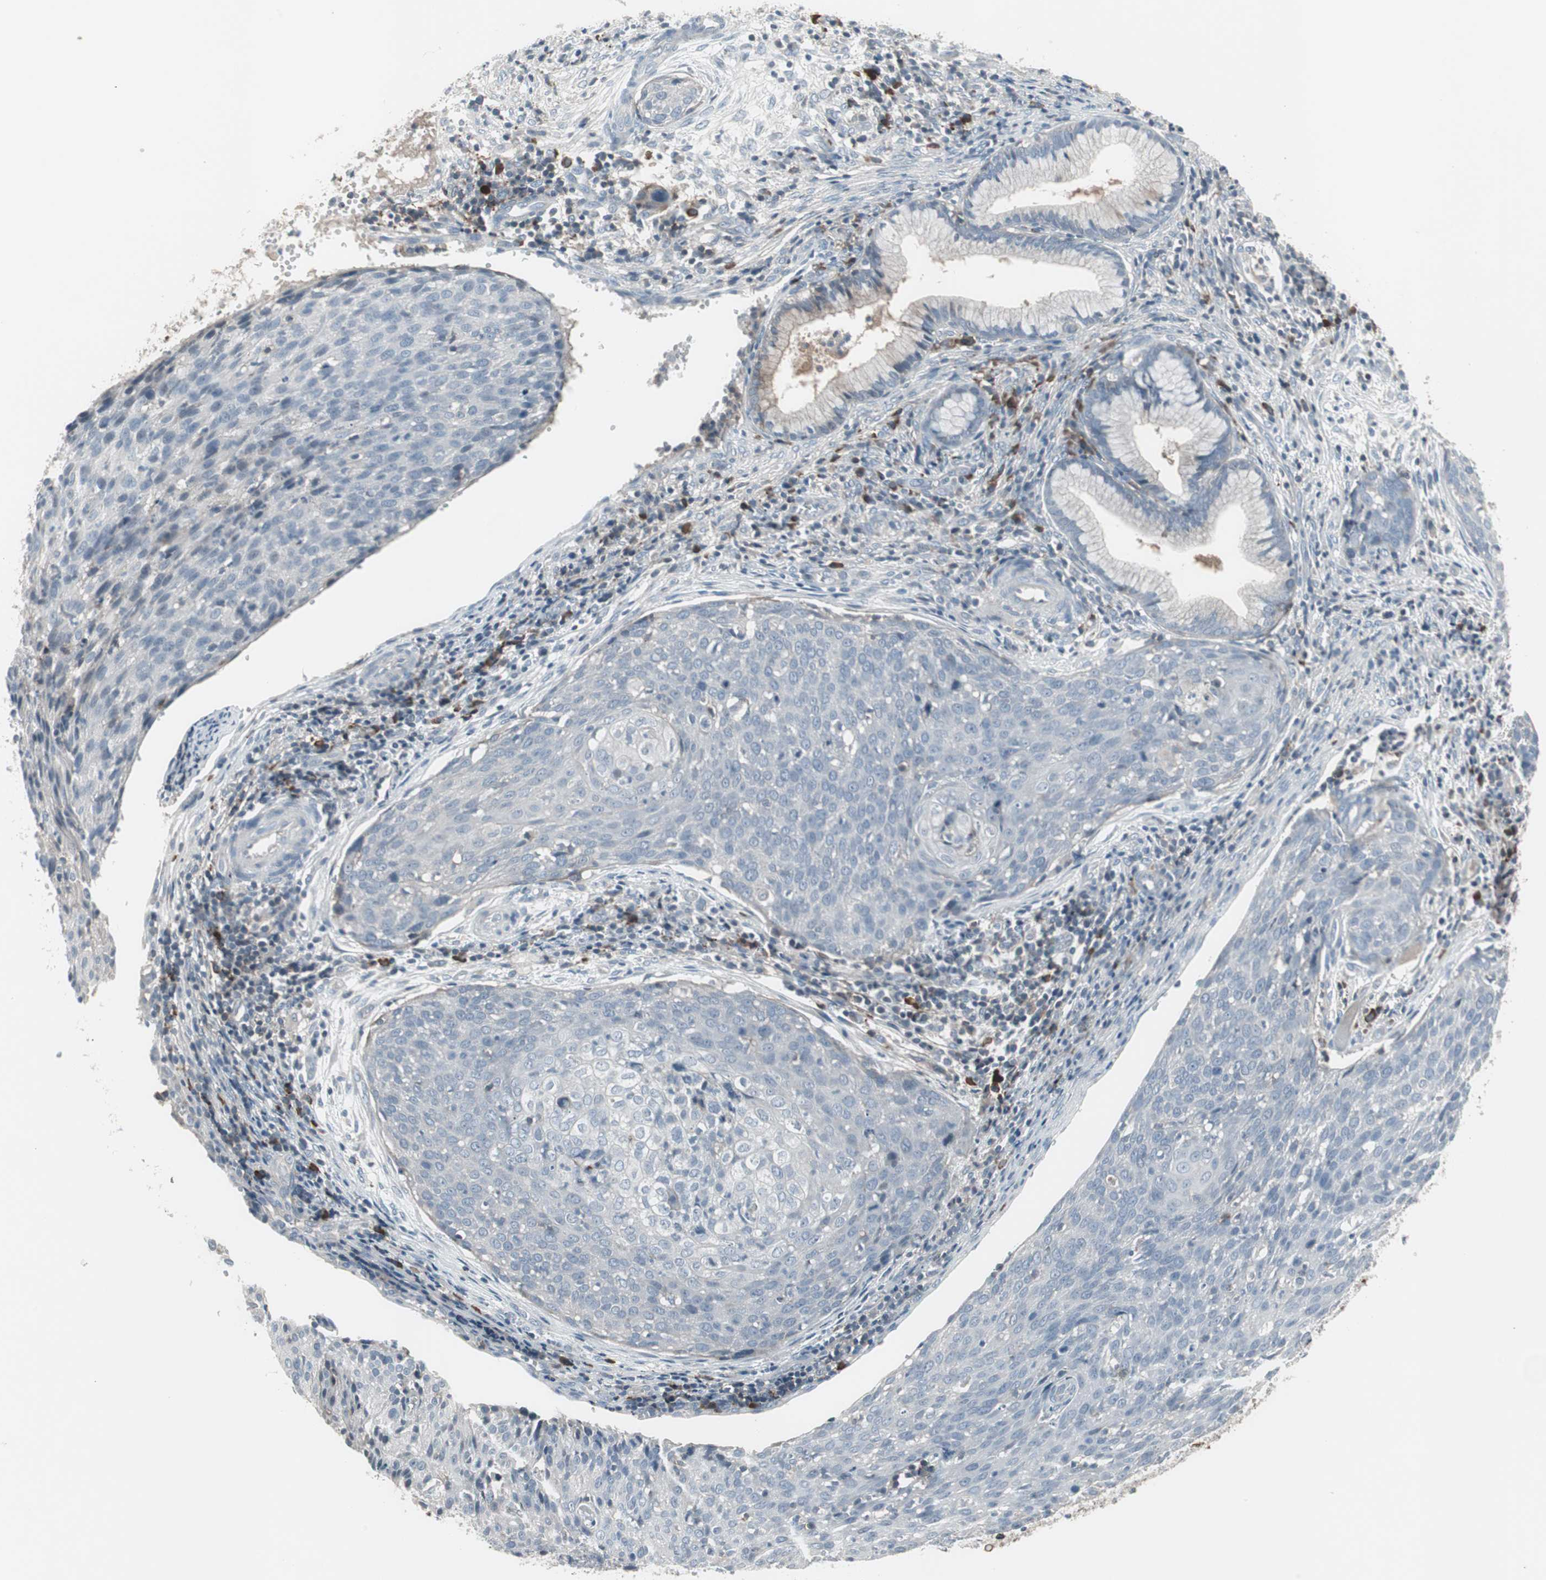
{"staining": {"intensity": "negative", "quantity": "none", "location": "none"}, "tissue": "cervical cancer", "cell_type": "Tumor cells", "image_type": "cancer", "snomed": [{"axis": "morphology", "description": "Squamous cell carcinoma, NOS"}, {"axis": "topography", "description": "Cervix"}], "caption": "IHC of human squamous cell carcinoma (cervical) shows no expression in tumor cells. (DAB immunohistochemistry with hematoxylin counter stain).", "gene": "ZSCAN32", "patient": {"sex": "female", "age": 38}}